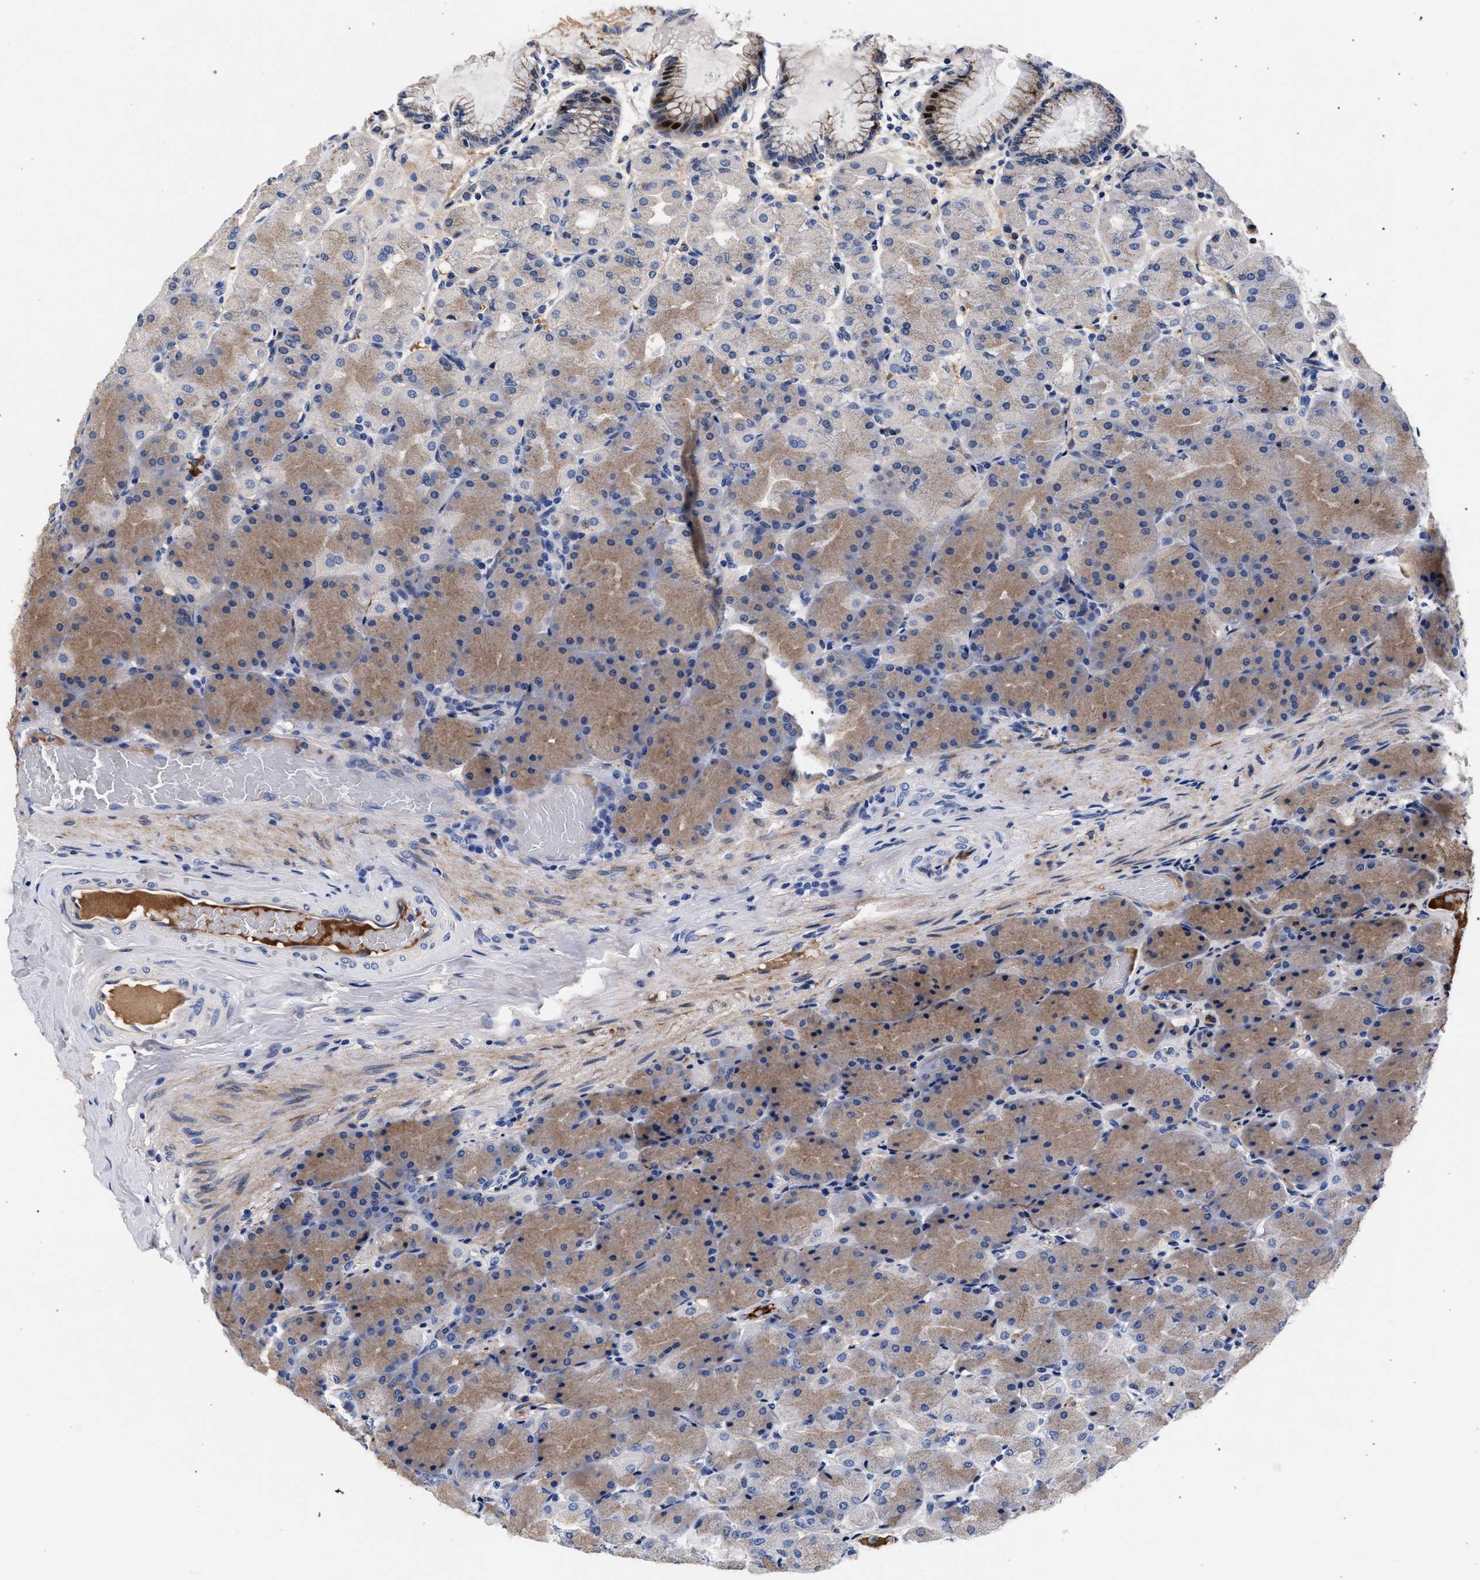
{"staining": {"intensity": "strong", "quantity": "25%-75%", "location": "cytoplasmic/membranous"}, "tissue": "stomach", "cell_type": "Glandular cells", "image_type": "normal", "snomed": [{"axis": "morphology", "description": "Normal tissue, NOS"}, {"axis": "topography", "description": "Stomach, upper"}], "caption": "Immunohistochemistry image of unremarkable stomach: stomach stained using immunohistochemistry shows high levels of strong protein expression localized specifically in the cytoplasmic/membranous of glandular cells, appearing as a cytoplasmic/membranous brown color.", "gene": "ACOX1", "patient": {"sex": "female", "age": 56}}